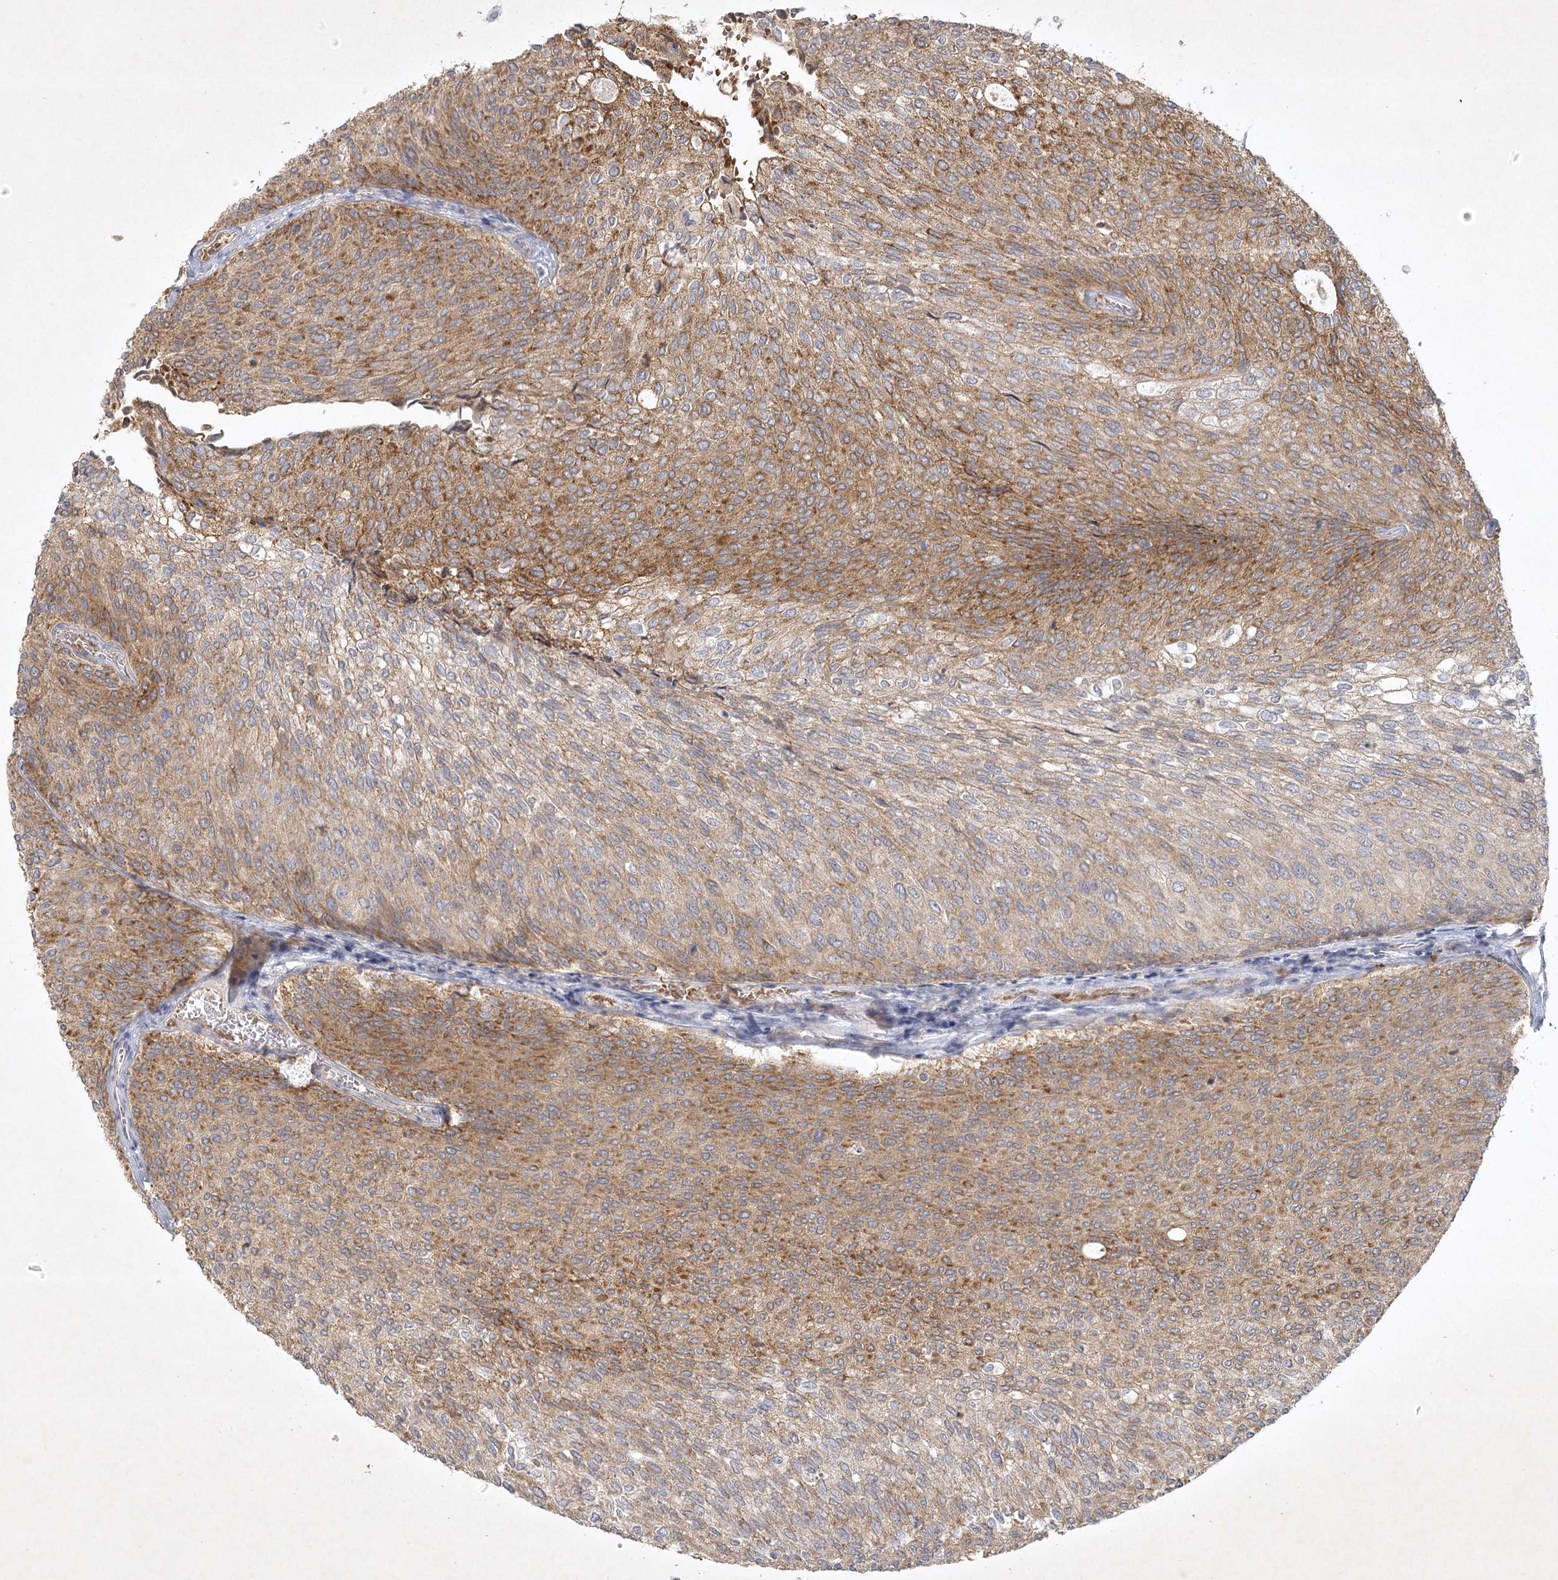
{"staining": {"intensity": "moderate", "quantity": ">75%", "location": "cytoplasmic/membranous"}, "tissue": "urothelial cancer", "cell_type": "Tumor cells", "image_type": "cancer", "snomed": [{"axis": "morphology", "description": "Urothelial carcinoma, Low grade"}, {"axis": "topography", "description": "Urinary bladder"}], "caption": "Tumor cells show medium levels of moderate cytoplasmic/membranous expression in approximately >75% of cells in human urothelial cancer.", "gene": "PYROXD2", "patient": {"sex": "female", "age": 79}}